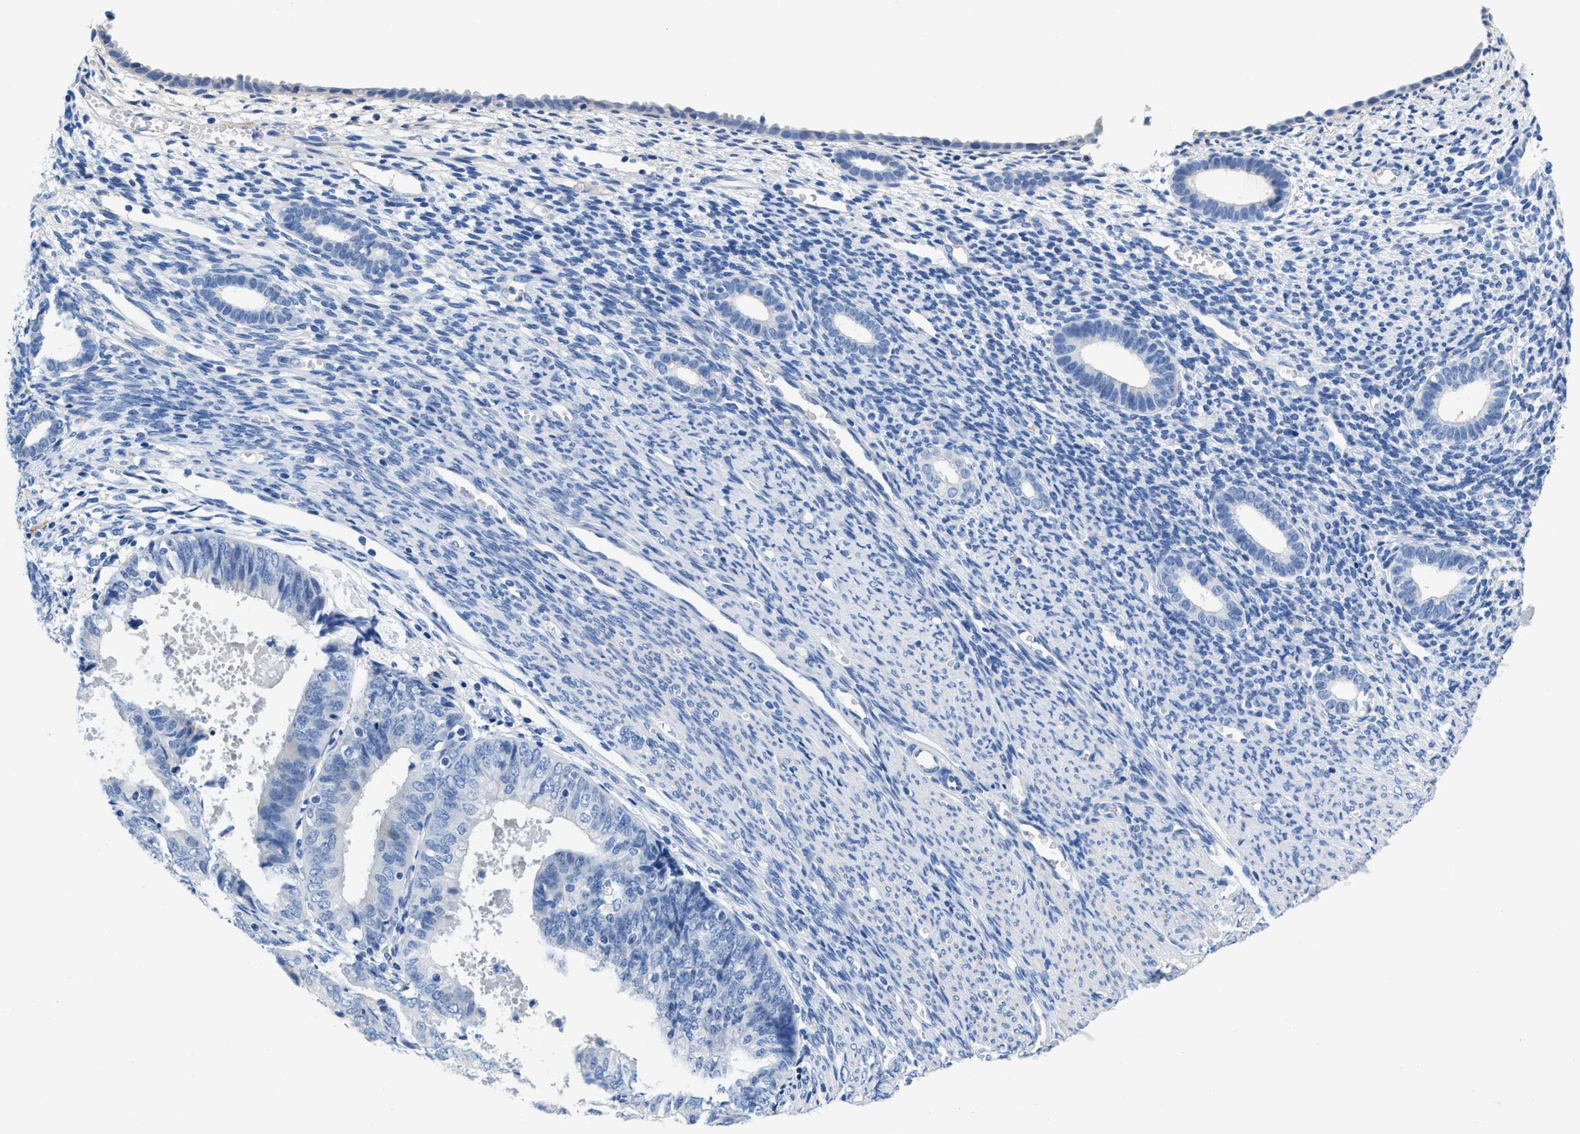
{"staining": {"intensity": "negative", "quantity": "none", "location": "none"}, "tissue": "endometrium", "cell_type": "Cells in endometrial stroma", "image_type": "normal", "snomed": [{"axis": "morphology", "description": "Normal tissue, NOS"}, {"axis": "morphology", "description": "Adenocarcinoma, NOS"}, {"axis": "topography", "description": "Endometrium"}], "caption": "Unremarkable endometrium was stained to show a protein in brown. There is no significant positivity in cells in endometrial stroma. (Brightfield microscopy of DAB IHC at high magnification).", "gene": "SLFN13", "patient": {"sex": "female", "age": 57}}